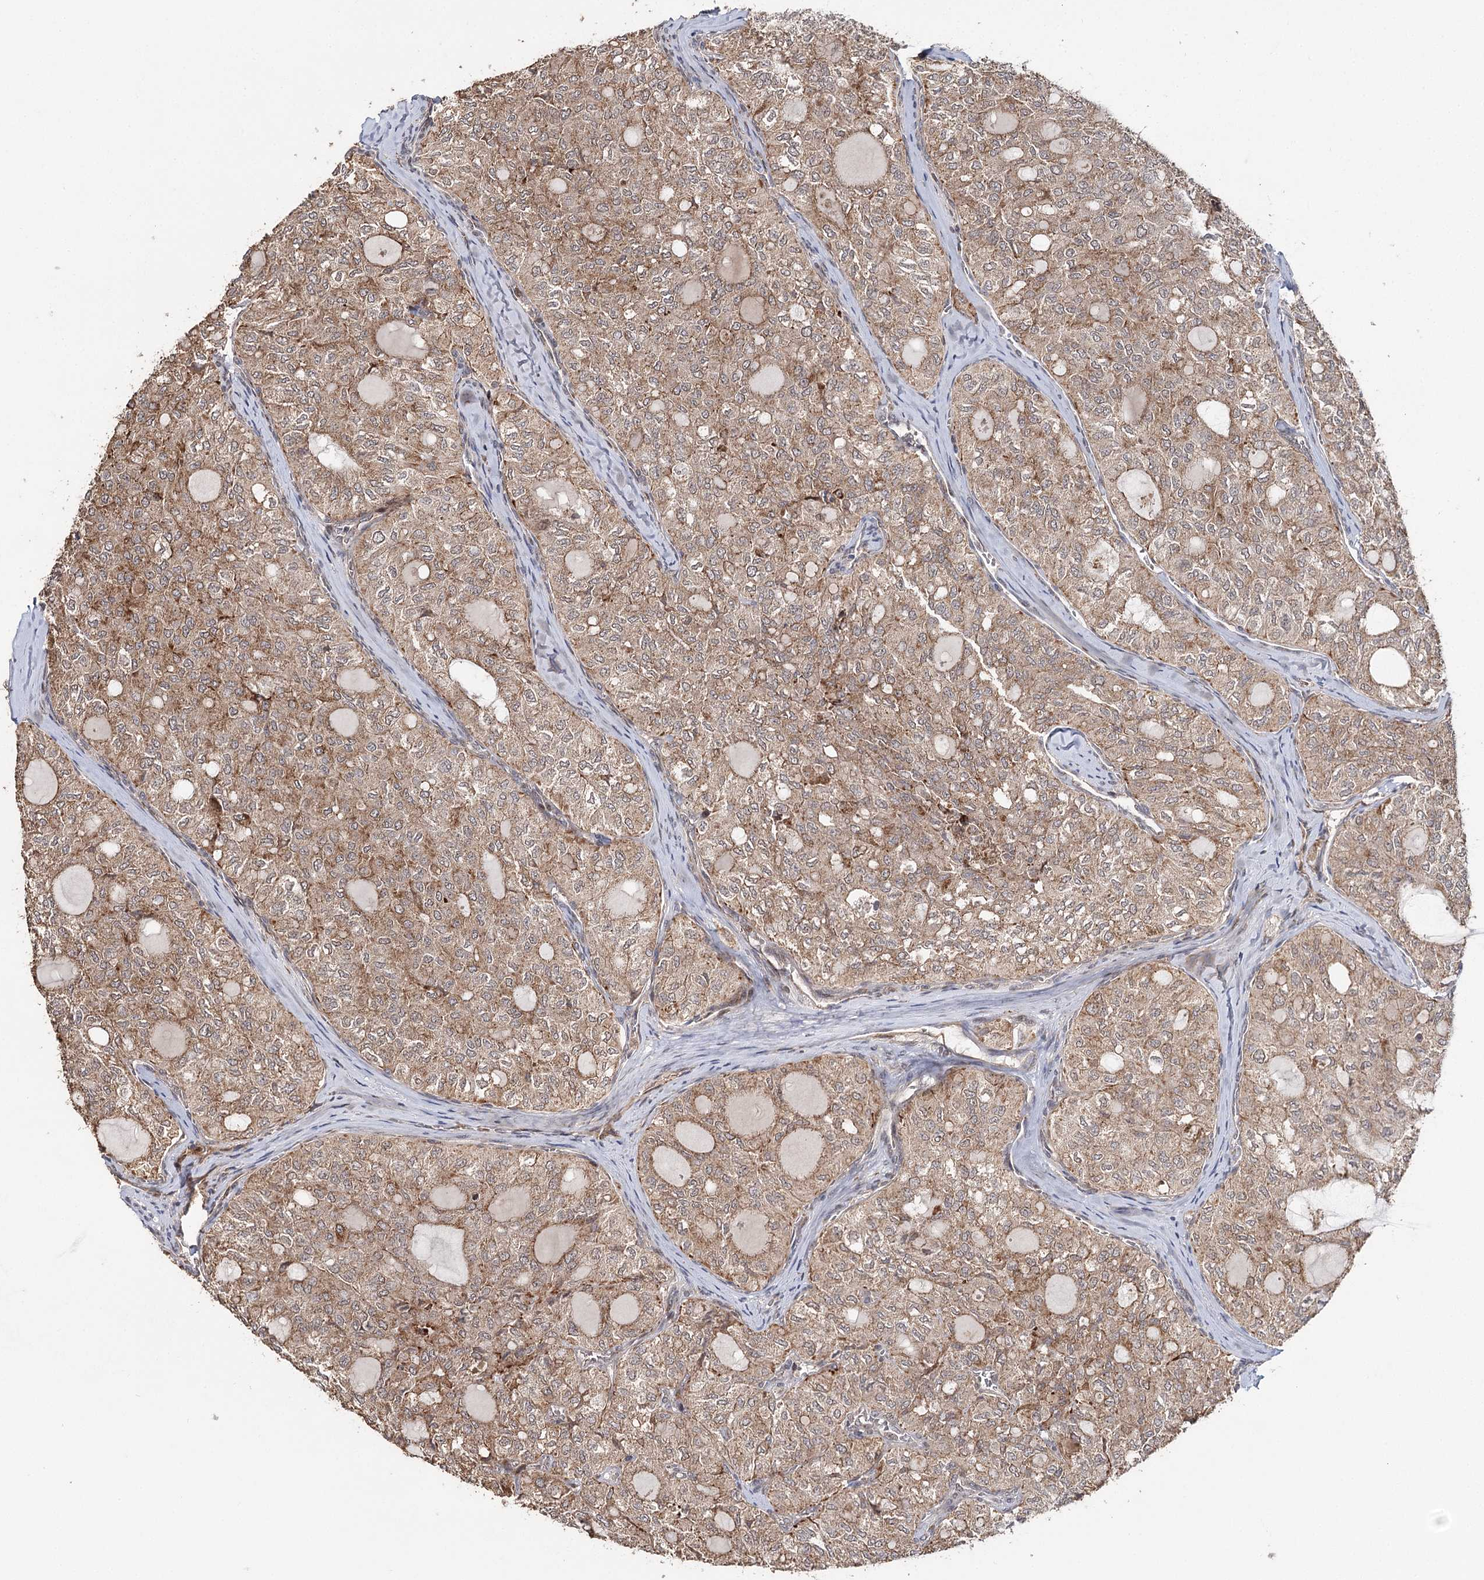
{"staining": {"intensity": "moderate", "quantity": ">75%", "location": "cytoplasmic/membranous"}, "tissue": "thyroid cancer", "cell_type": "Tumor cells", "image_type": "cancer", "snomed": [{"axis": "morphology", "description": "Follicular adenoma carcinoma, NOS"}, {"axis": "topography", "description": "Thyroid gland"}], "caption": "Immunohistochemistry image of neoplastic tissue: human thyroid cancer (follicular adenoma carcinoma) stained using IHC demonstrates medium levels of moderate protein expression localized specifically in the cytoplasmic/membranous of tumor cells, appearing as a cytoplasmic/membranous brown color.", "gene": "ZNRF3", "patient": {"sex": "male", "age": 75}}